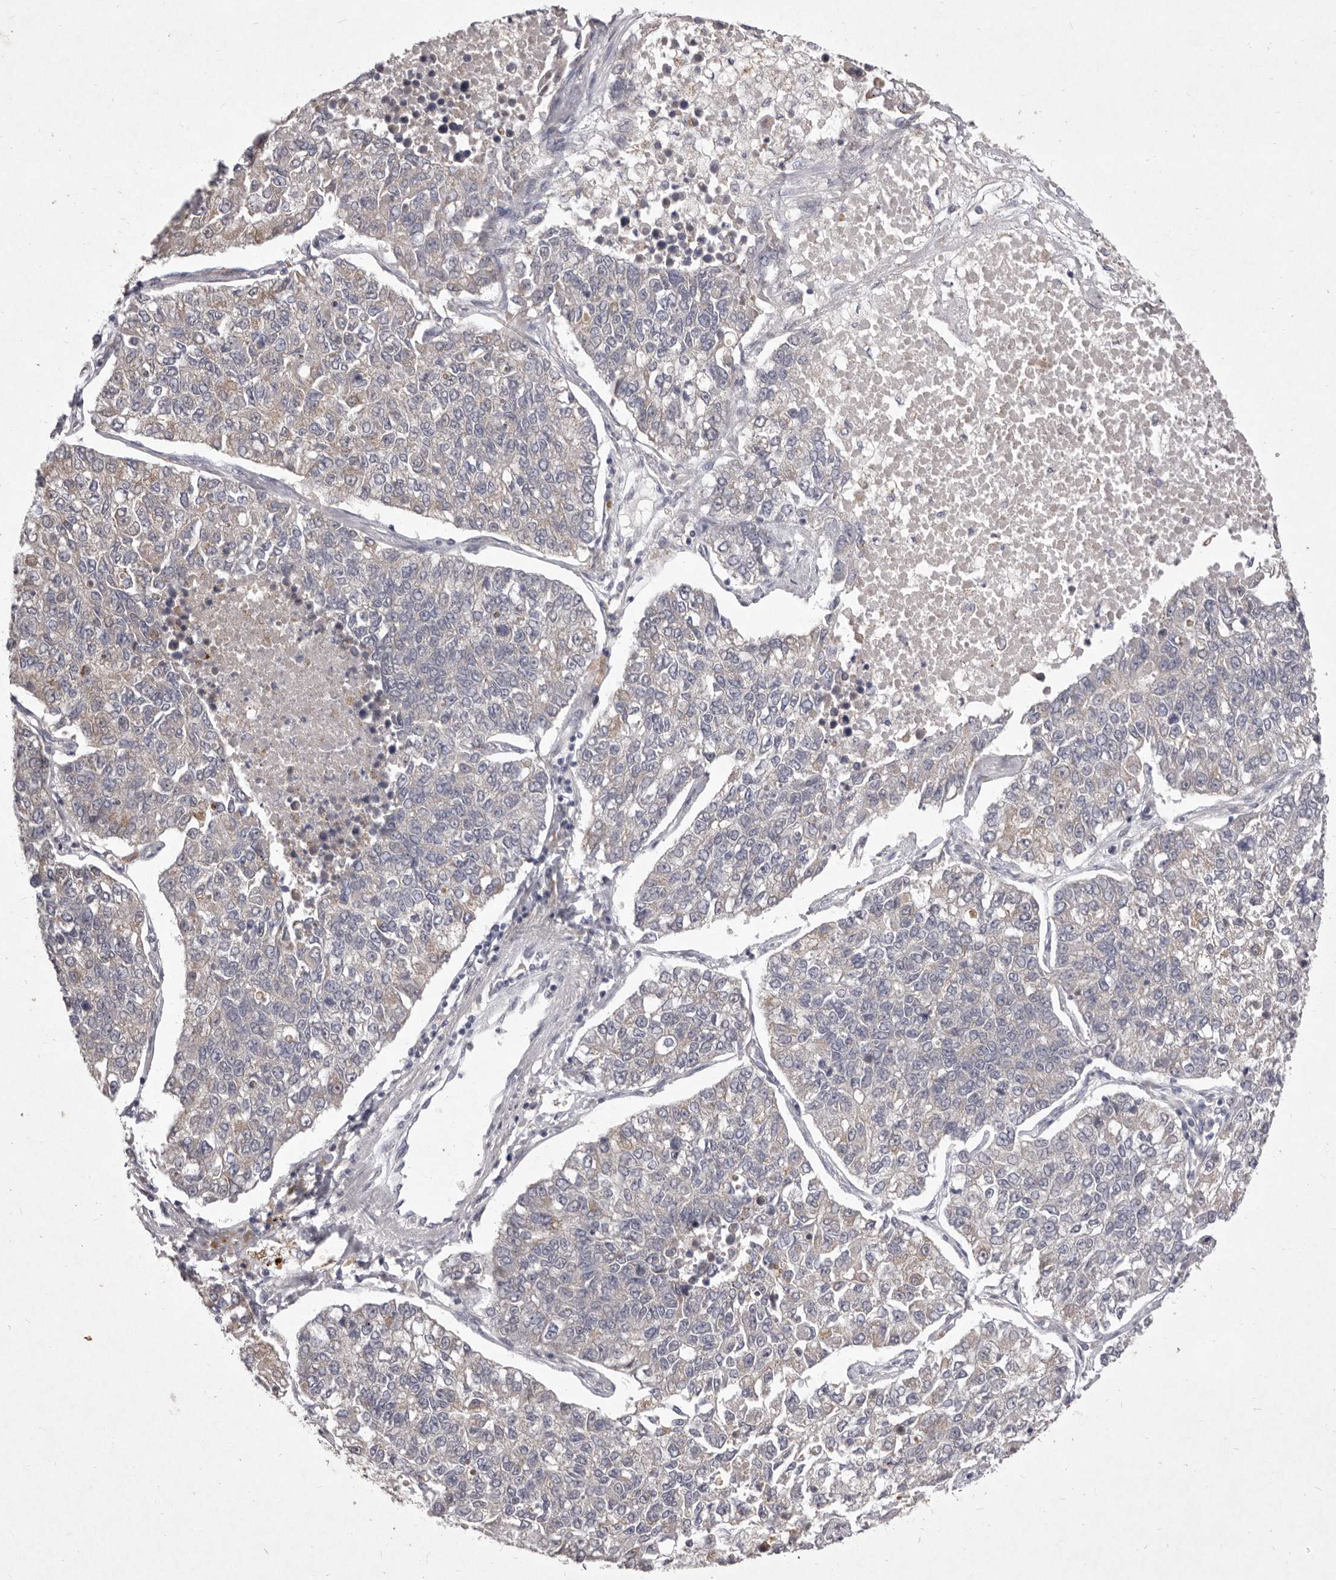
{"staining": {"intensity": "negative", "quantity": "none", "location": "none"}, "tissue": "lung cancer", "cell_type": "Tumor cells", "image_type": "cancer", "snomed": [{"axis": "morphology", "description": "Adenocarcinoma, NOS"}, {"axis": "topography", "description": "Lung"}], "caption": "Adenocarcinoma (lung) was stained to show a protein in brown. There is no significant expression in tumor cells.", "gene": "P2RX6", "patient": {"sex": "male", "age": 49}}